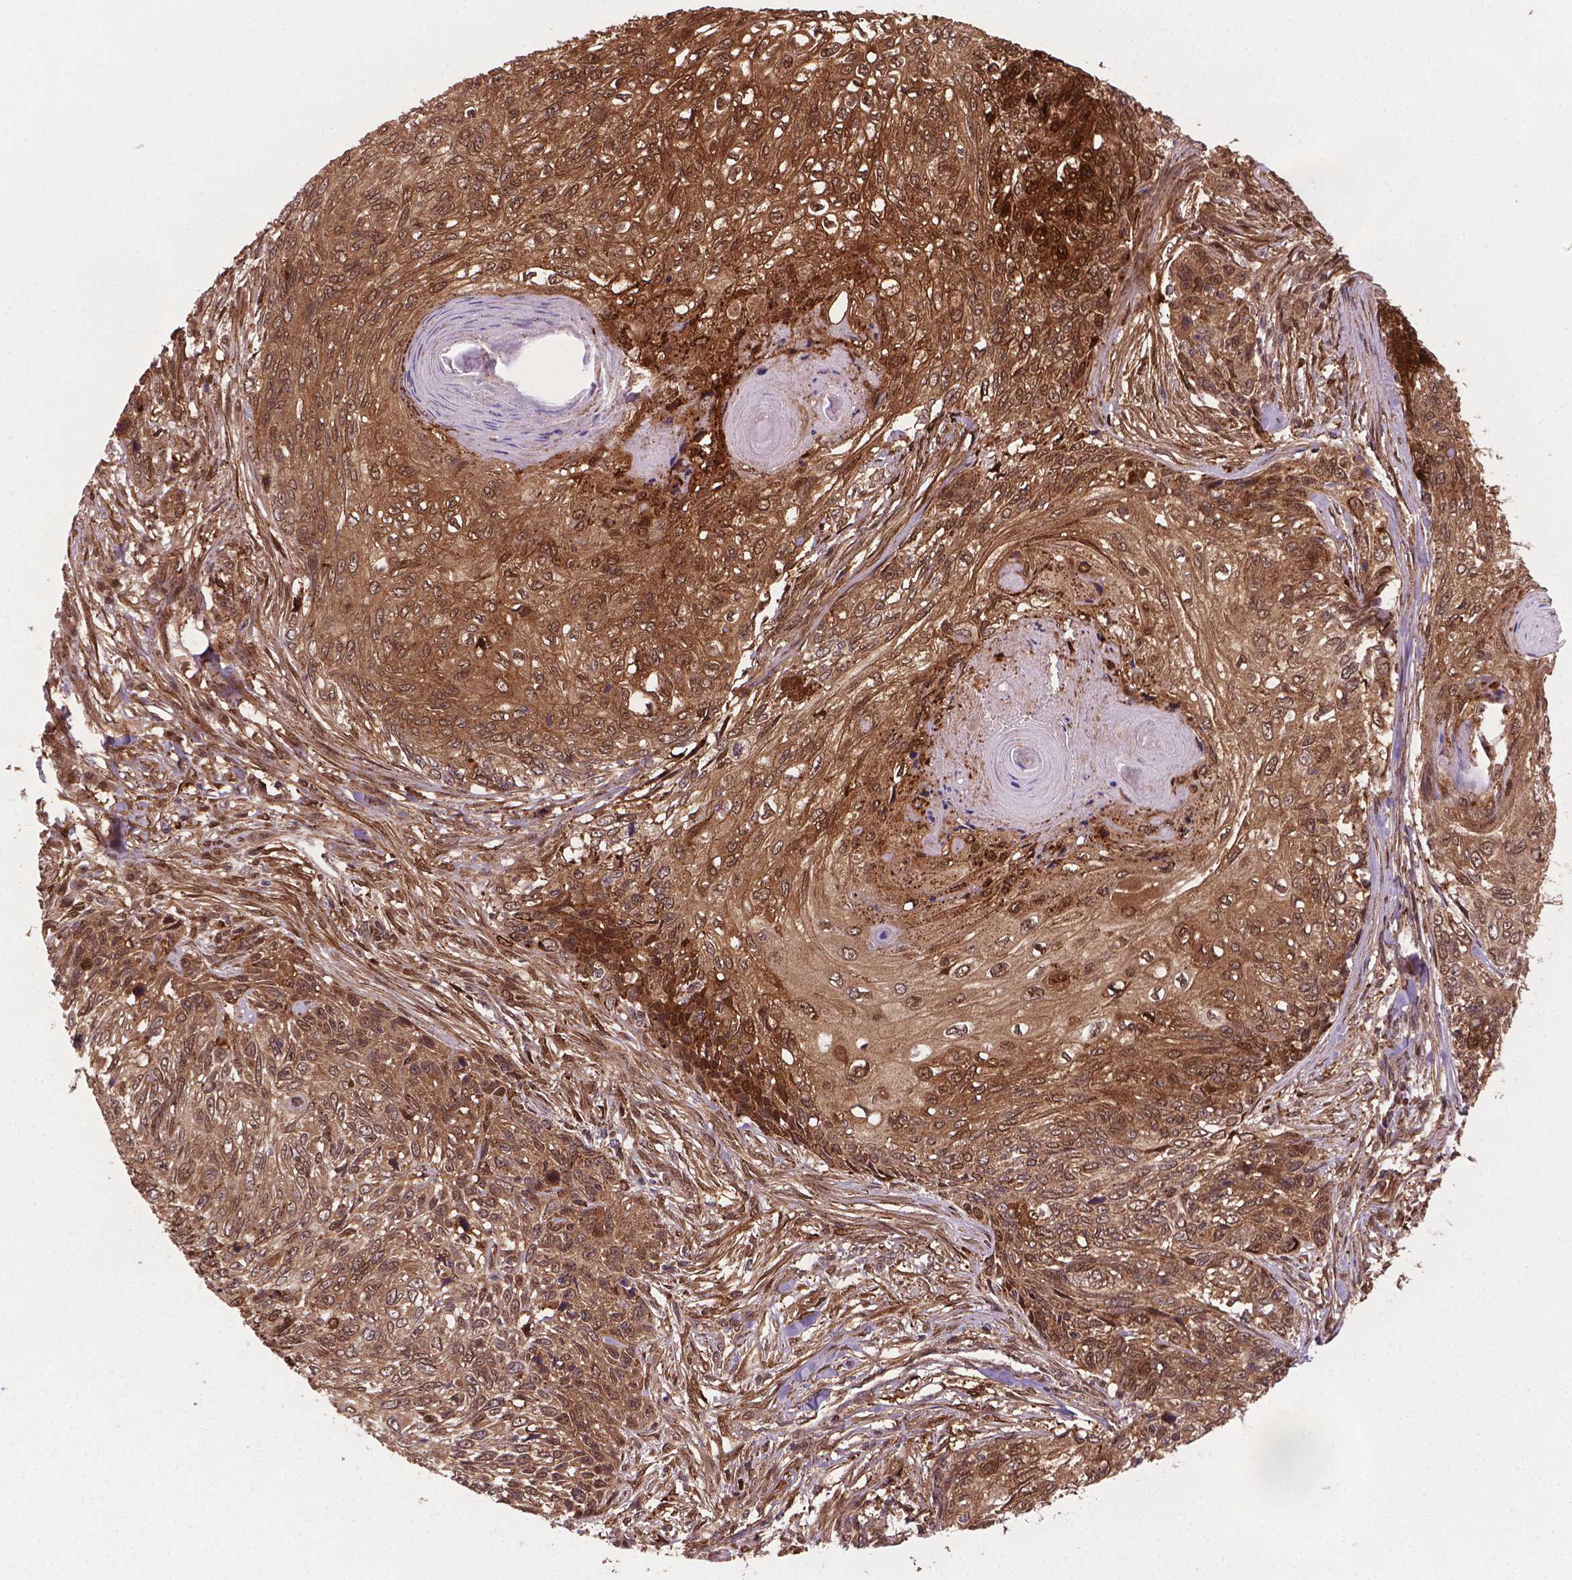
{"staining": {"intensity": "moderate", "quantity": ">75%", "location": "cytoplasmic/membranous,nuclear"}, "tissue": "skin cancer", "cell_type": "Tumor cells", "image_type": "cancer", "snomed": [{"axis": "morphology", "description": "Squamous cell carcinoma, NOS"}, {"axis": "topography", "description": "Skin"}], "caption": "Skin squamous cell carcinoma stained with a brown dye exhibits moderate cytoplasmic/membranous and nuclear positive expression in about >75% of tumor cells.", "gene": "PLIN3", "patient": {"sex": "male", "age": 92}}